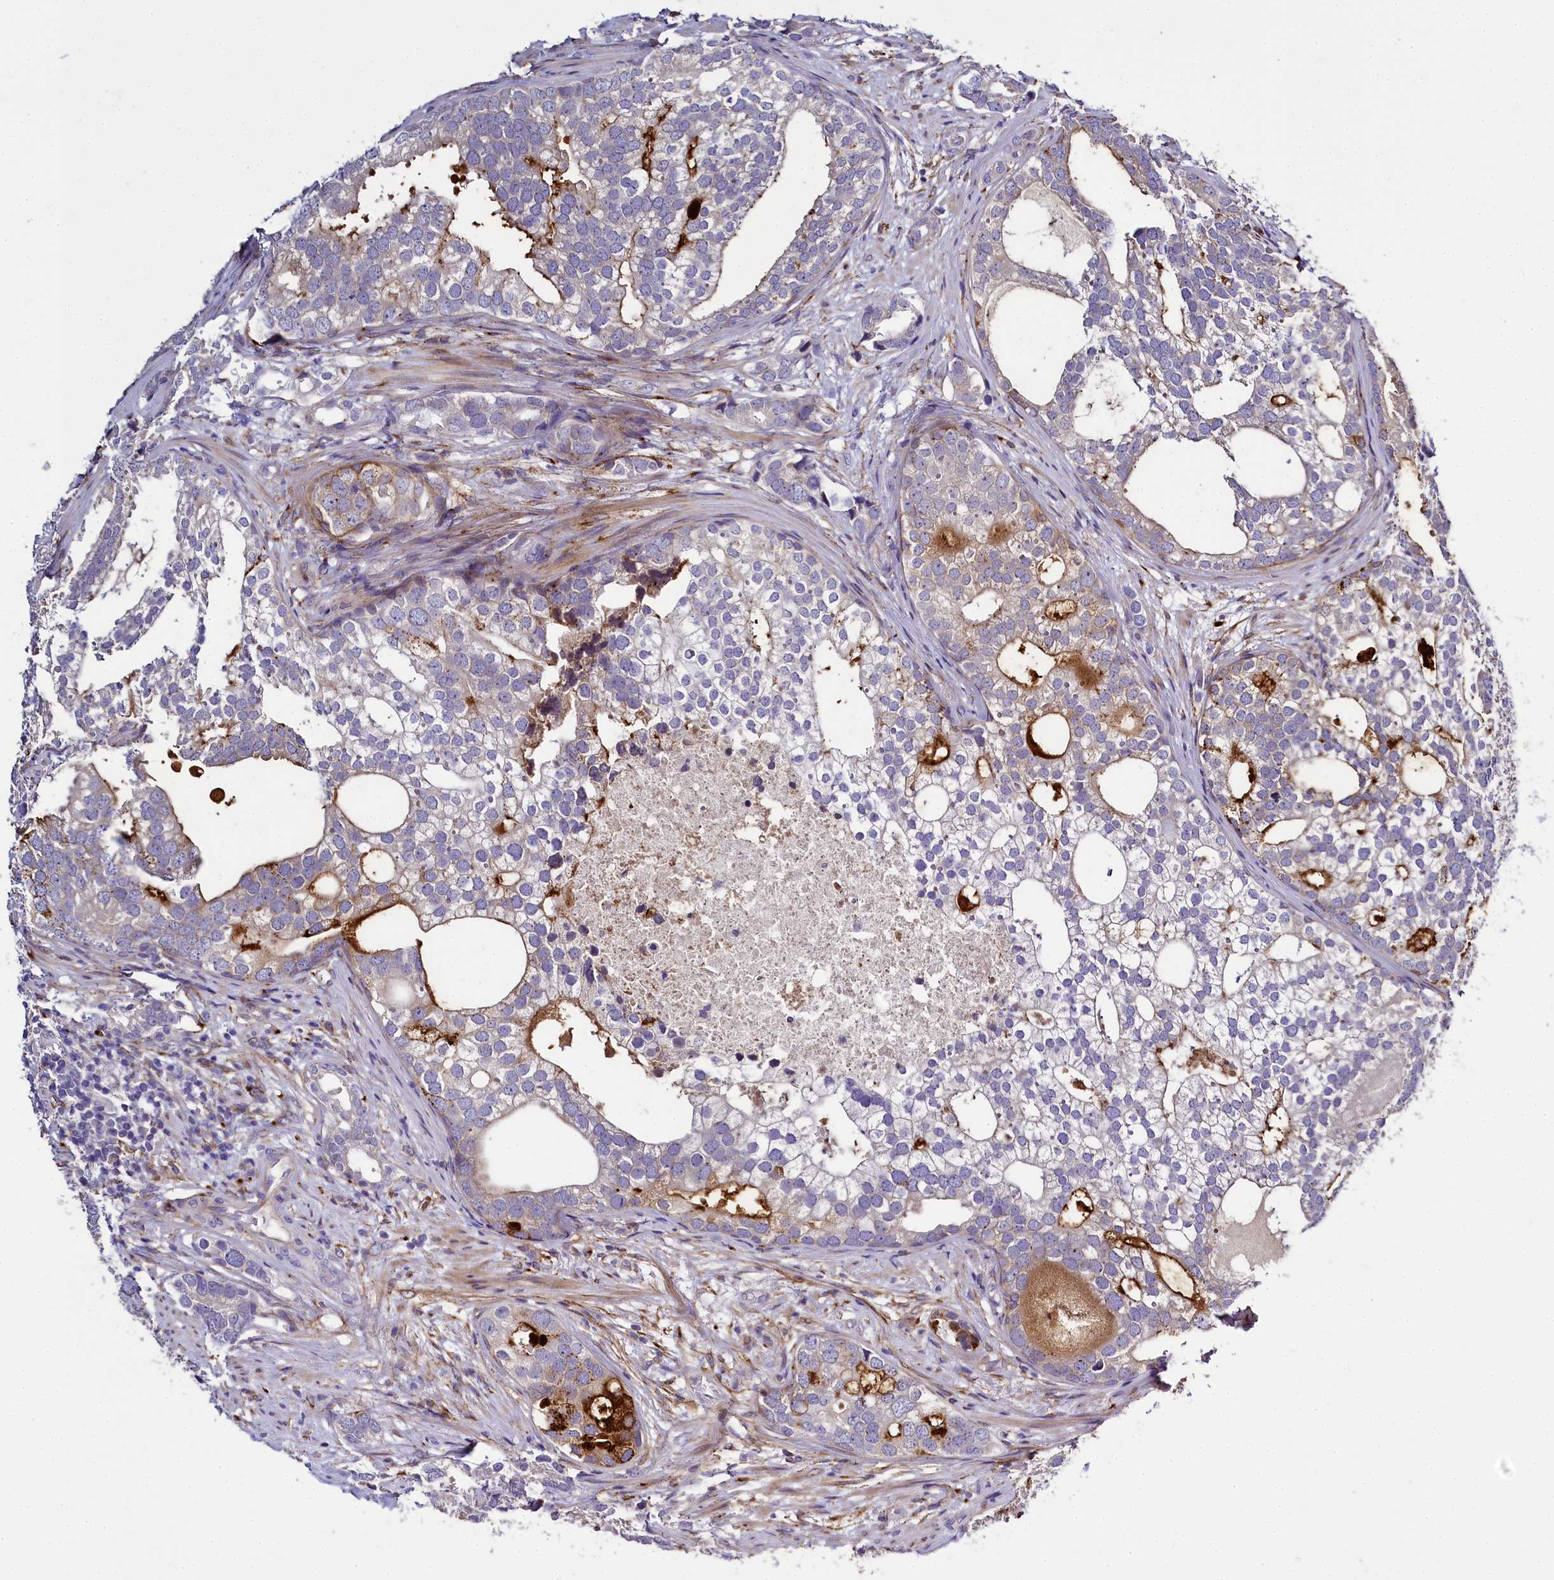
{"staining": {"intensity": "moderate", "quantity": "<25%", "location": "cytoplasmic/membranous"}, "tissue": "prostate cancer", "cell_type": "Tumor cells", "image_type": "cancer", "snomed": [{"axis": "morphology", "description": "Adenocarcinoma, High grade"}, {"axis": "topography", "description": "Prostate"}], "caption": "IHC (DAB (3,3'-diaminobenzidine)) staining of human prostate cancer displays moderate cytoplasmic/membranous protein expression in approximately <25% of tumor cells.", "gene": "MRC2", "patient": {"sex": "male", "age": 75}}